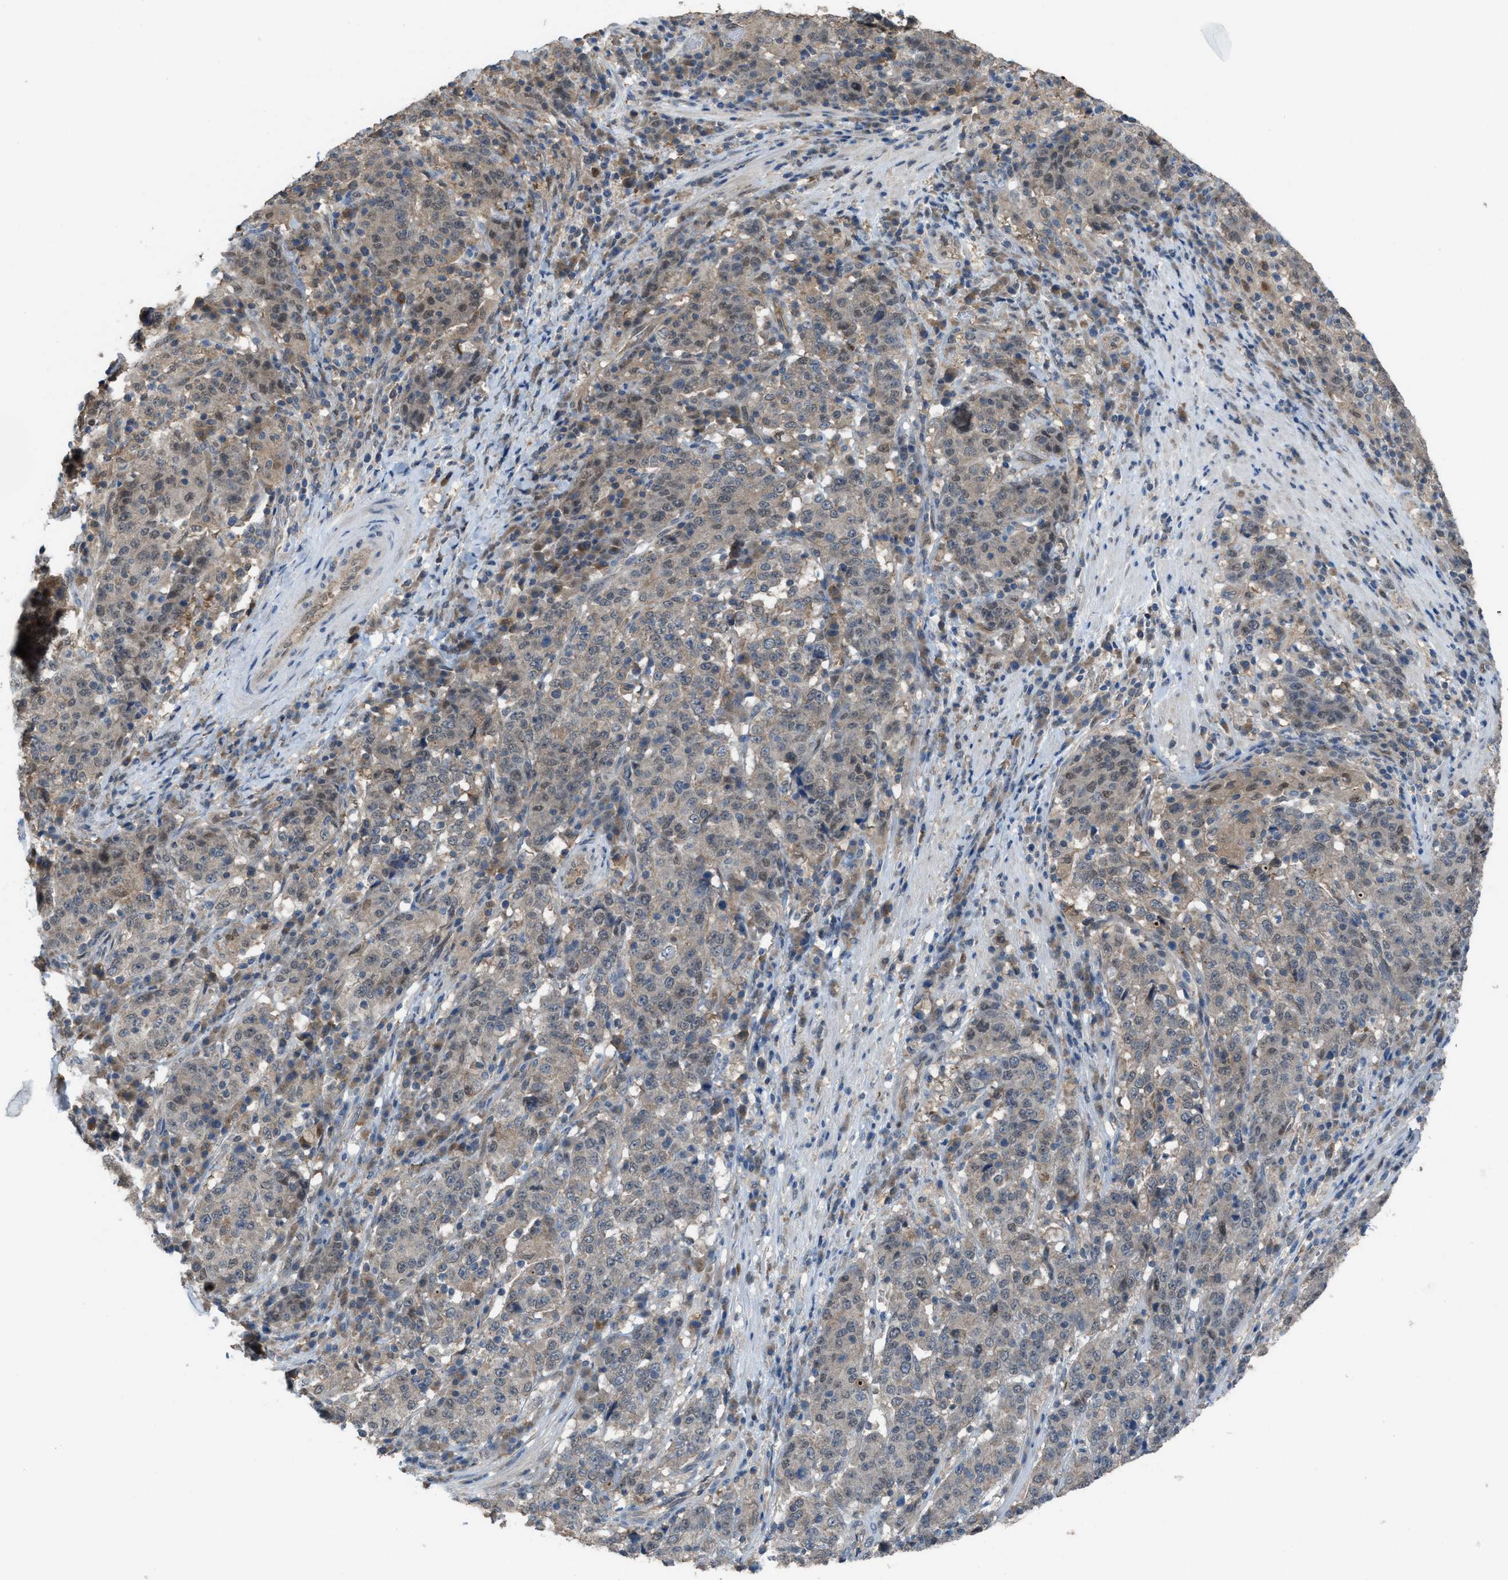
{"staining": {"intensity": "weak", "quantity": "25%-75%", "location": "cytoplasmic/membranous"}, "tissue": "stomach cancer", "cell_type": "Tumor cells", "image_type": "cancer", "snomed": [{"axis": "morphology", "description": "Adenocarcinoma, NOS"}, {"axis": "topography", "description": "Stomach"}], "caption": "This is an image of IHC staining of stomach cancer (adenocarcinoma), which shows weak staining in the cytoplasmic/membranous of tumor cells.", "gene": "PLAA", "patient": {"sex": "male", "age": 59}}